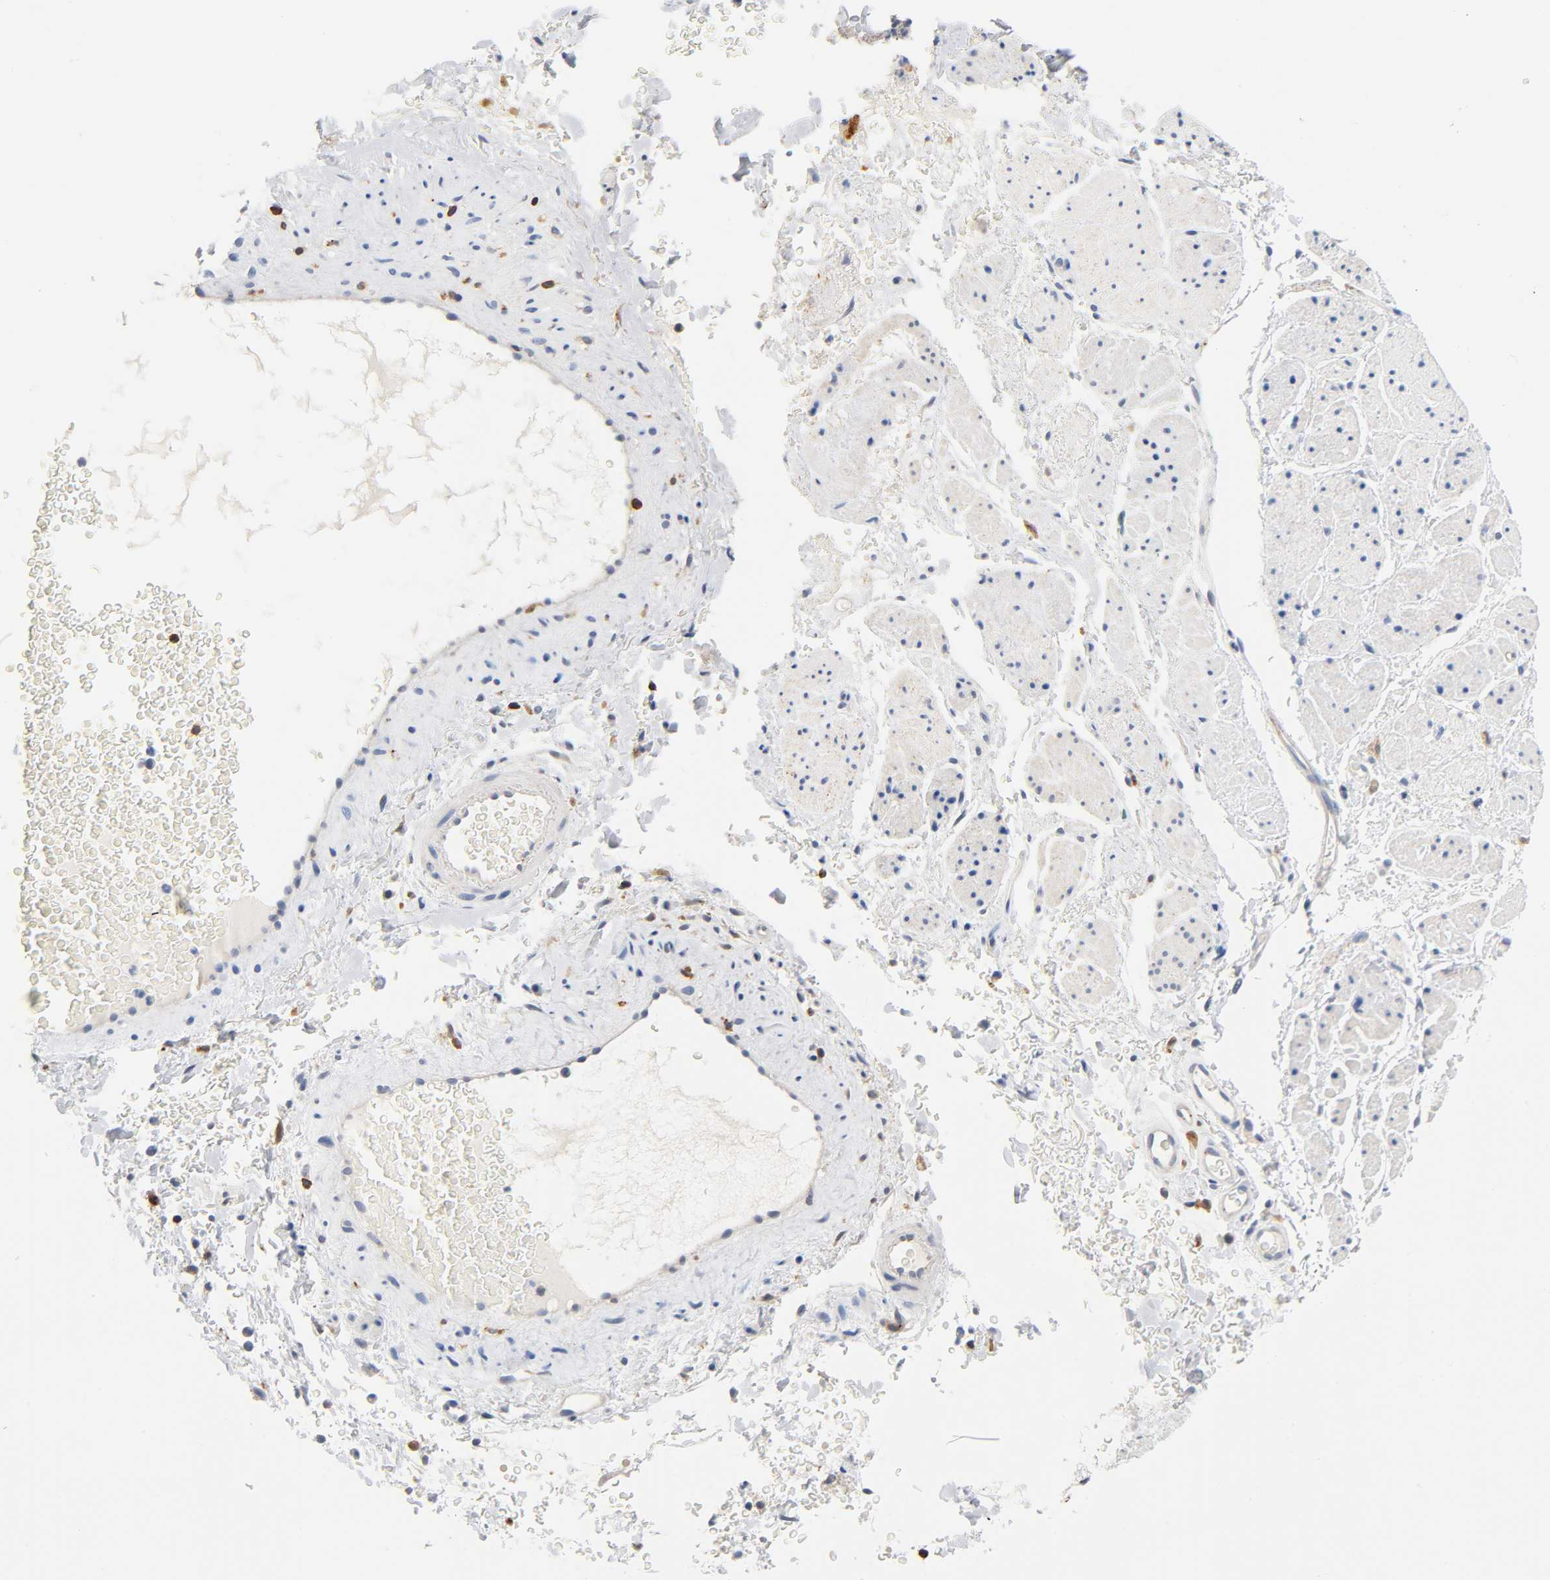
{"staining": {"intensity": "negative", "quantity": "none", "location": "none"}, "tissue": "adipose tissue", "cell_type": "Adipocytes", "image_type": "normal", "snomed": [{"axis": "morphology", "description": "Normal tissue, NOS"}, {"axis": "topography", "description": "Soft tissue"}, {"axis": "topography", "description": "Peripheral nerve tissue"}], "caption": "This is a micrograph of IHC staining of benign adipose tissue, which shows no positivity in adipocytes.", "gene": "UCKL1", "patient": {"sex": "female", "age": 71}}